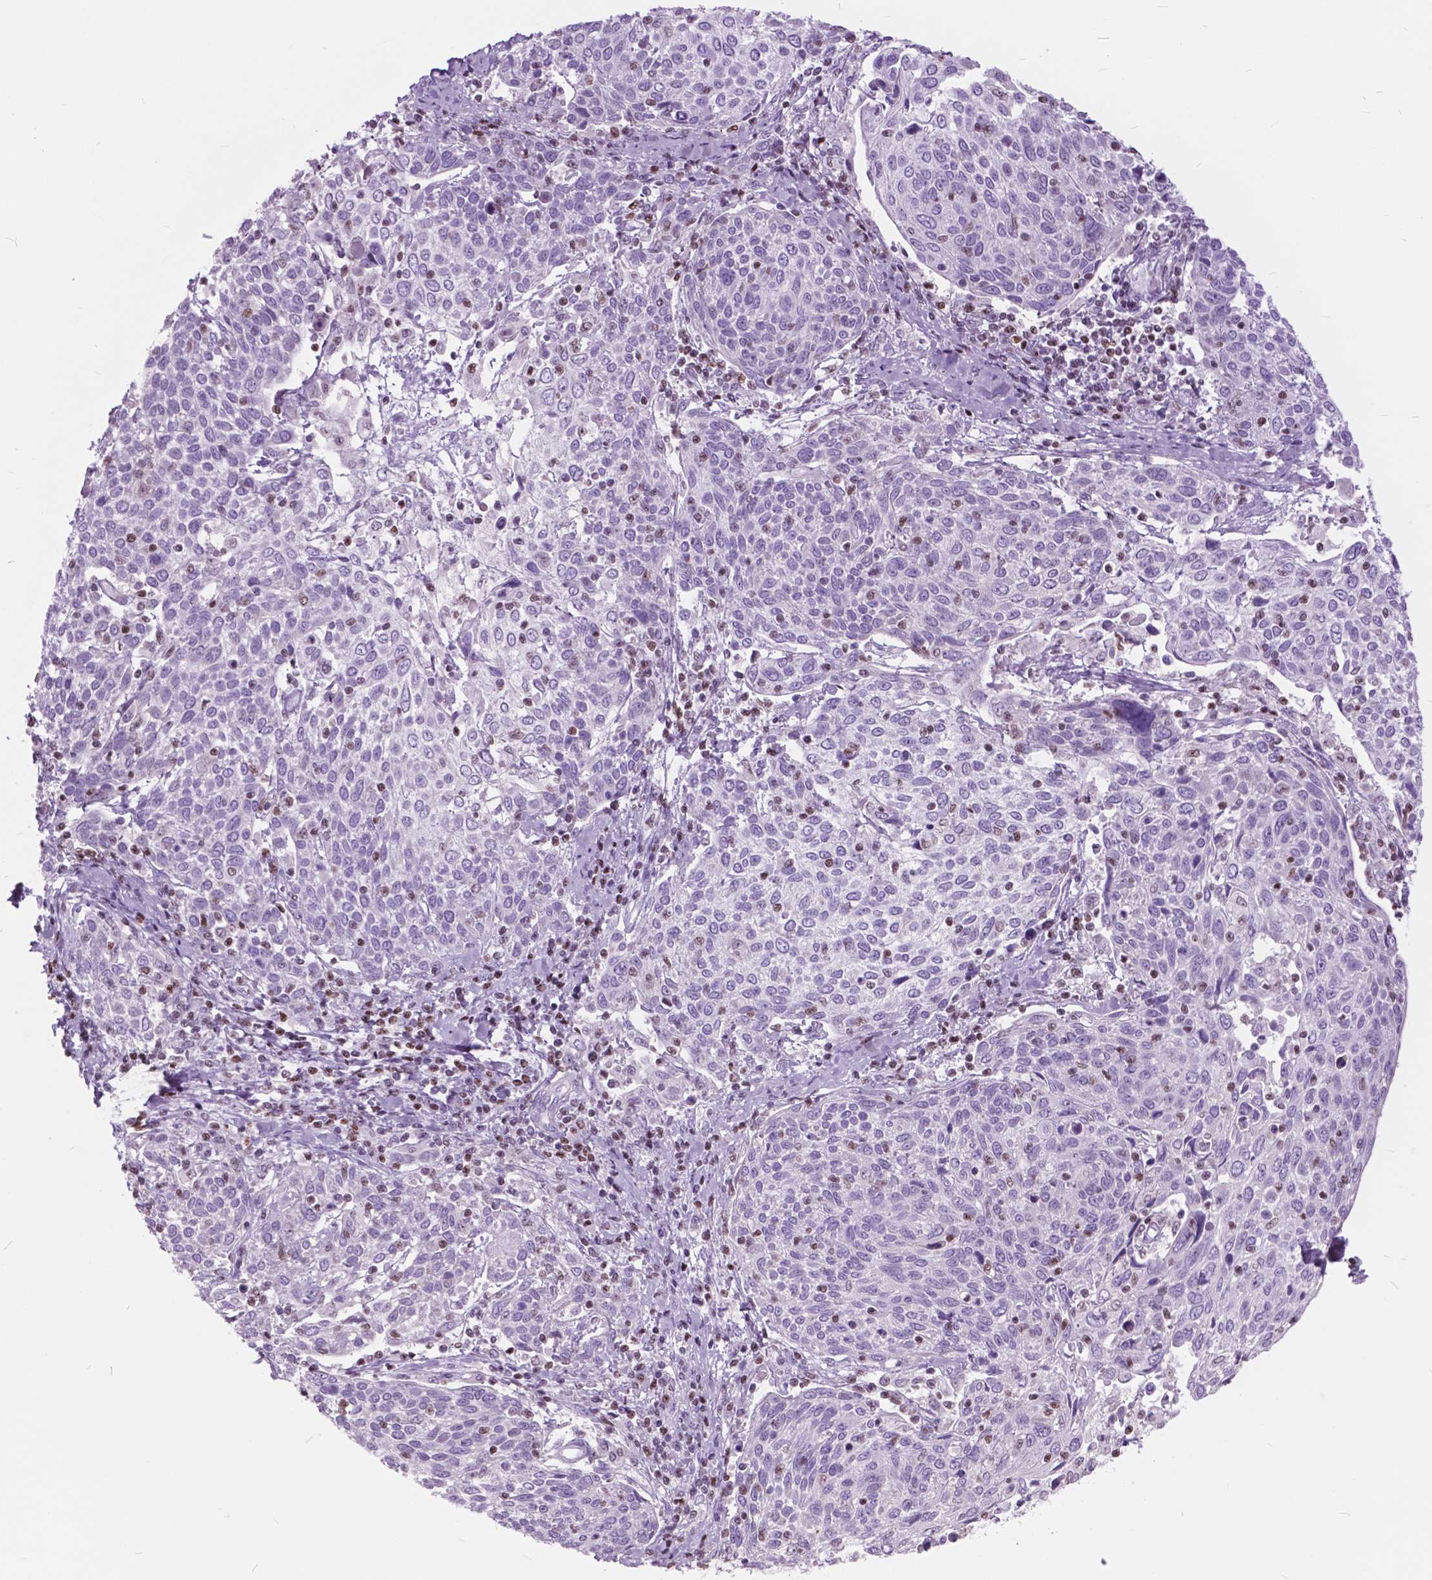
{"staining": {"intensity": "negative", "quantity": "none", "location": "none"}, "tissue": "cervical cancer", "cell_type": "Tumor cells", "image_type": "cancer", "snomed": [{"axis": "morphology", "description": "Squamous cell carcinoma, NOS"}, {"axis": "topography", "description": "Cervix"}], "caption": "Tumor cells show no significant positivity in cervical cancer.", "gene": "SP140", "patient": {"sex": "female", "age": 61}}